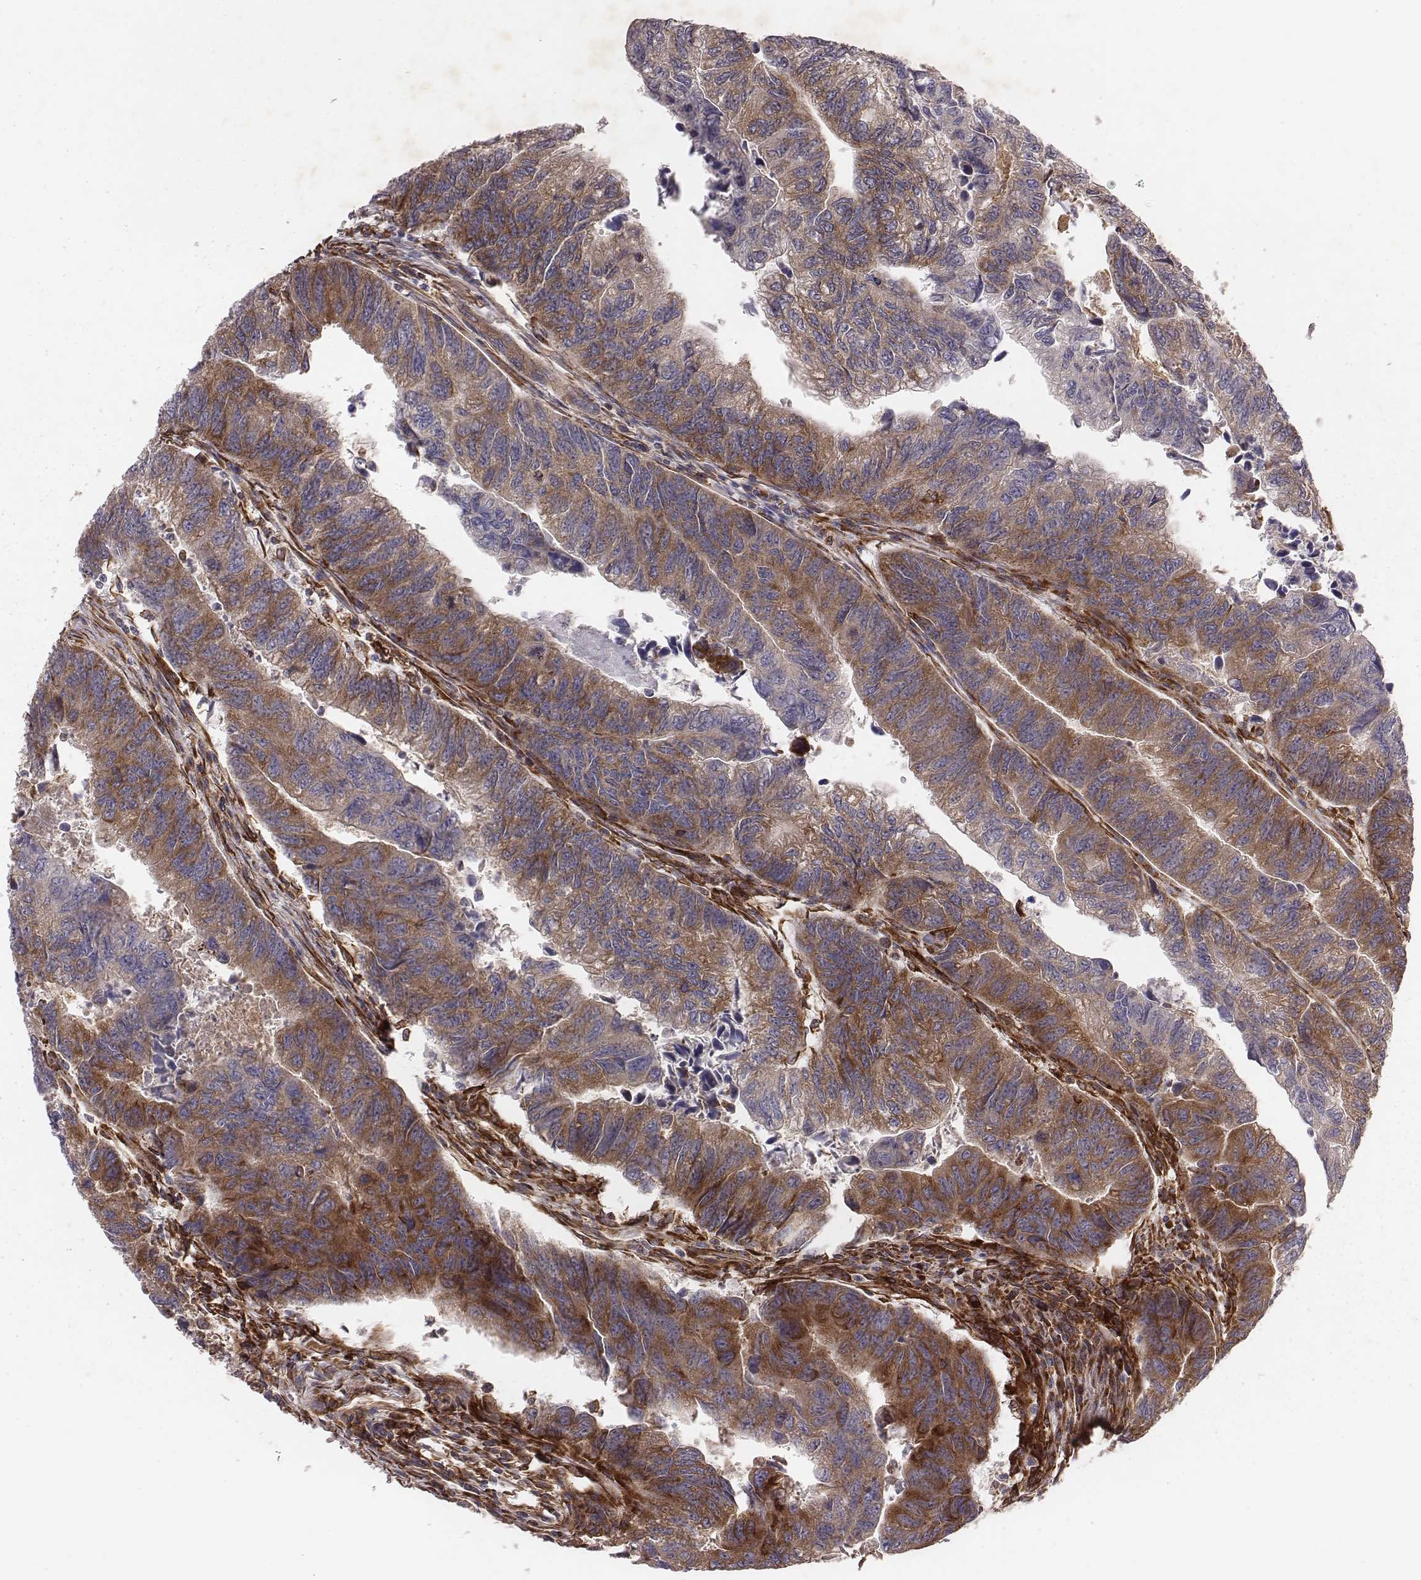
{"staining": {"intensity": "moderate", "quantity": ">75%", "location": "cytoplasmic/membranous"}, "tissue": "colorectal cancer", "cell_type": "Tumor cells", "image_type": "cancer", "snomed": [{"axis": "morphology", "description": "Adenocarcinoma, NOS"}, {"axis": "topography", "description": "Colon"}], "caption": "Tumor cells demonstrate medium levels of moderate cytoplasmic/membranous positivity in about >75% of cells in colorectal cancer (adenocarcinoma). The staining is performed using DAB brown chromogen to label protein expression. The nuclei are counter-stained blue using hematoxylin.", "gene": "TXLNA", "patient": {"sex": "female", "age": 65}}